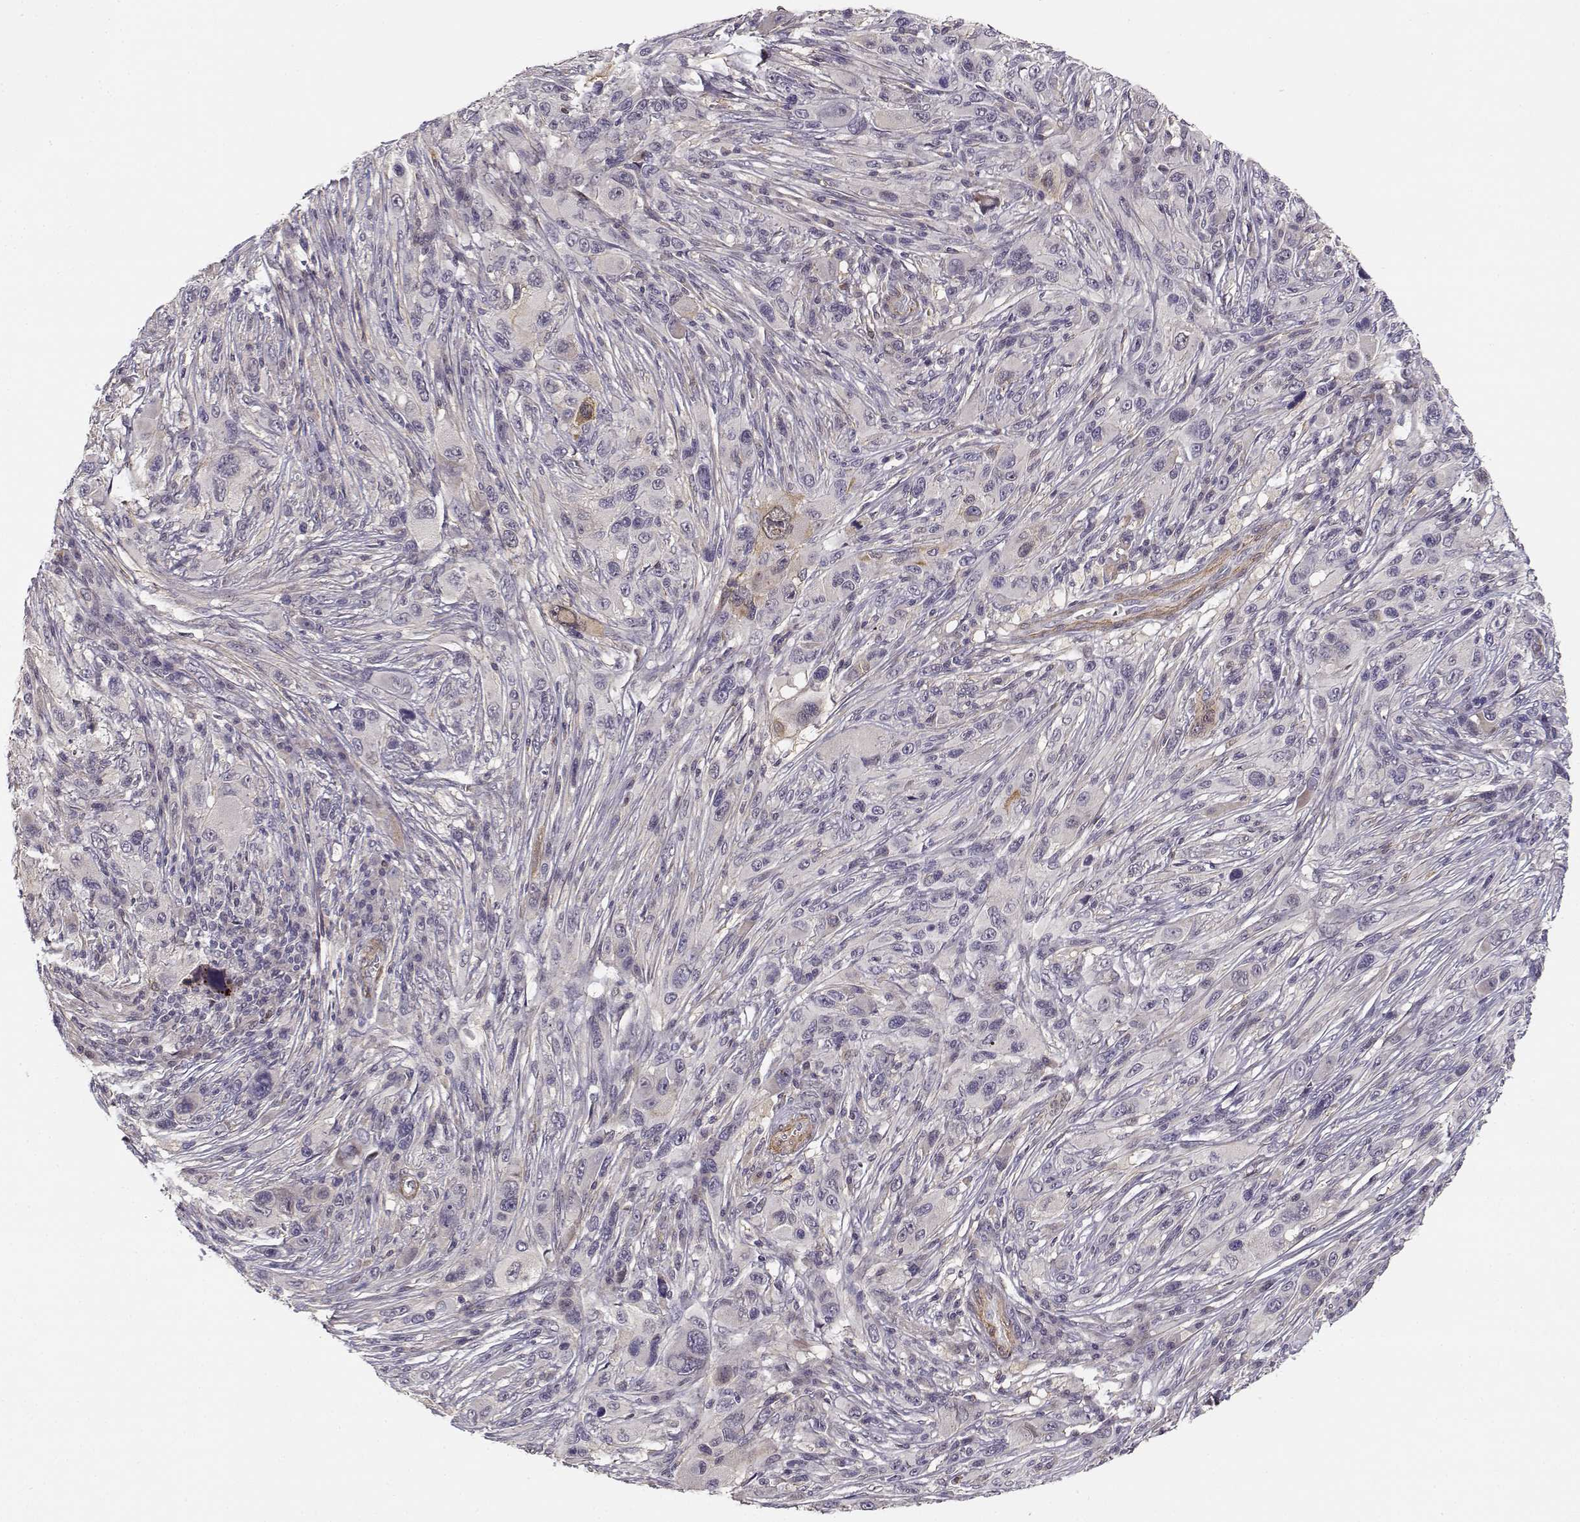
{"staining": {"intensity": "negative", "quantity": "none", "location": "none"}, "tissue": "melanoma", "cell_type": "Tumor cells", "image_type": "cancer", "snomed": [{"axis": "morphology", "description": "Malignant melanoma, NOS"}, {"axis": "topography", "description": "Skin"}], "caption": "Immunohistochemistry (IHC) photomicrograph of neoplastic tissue: melanoma stained with DAB (3,3'-diaminobenzidine) shows no significant protein positivity in tumor cells.", "gene": "RGS9BP", "patient": {"sex": "male", "age": 53}}